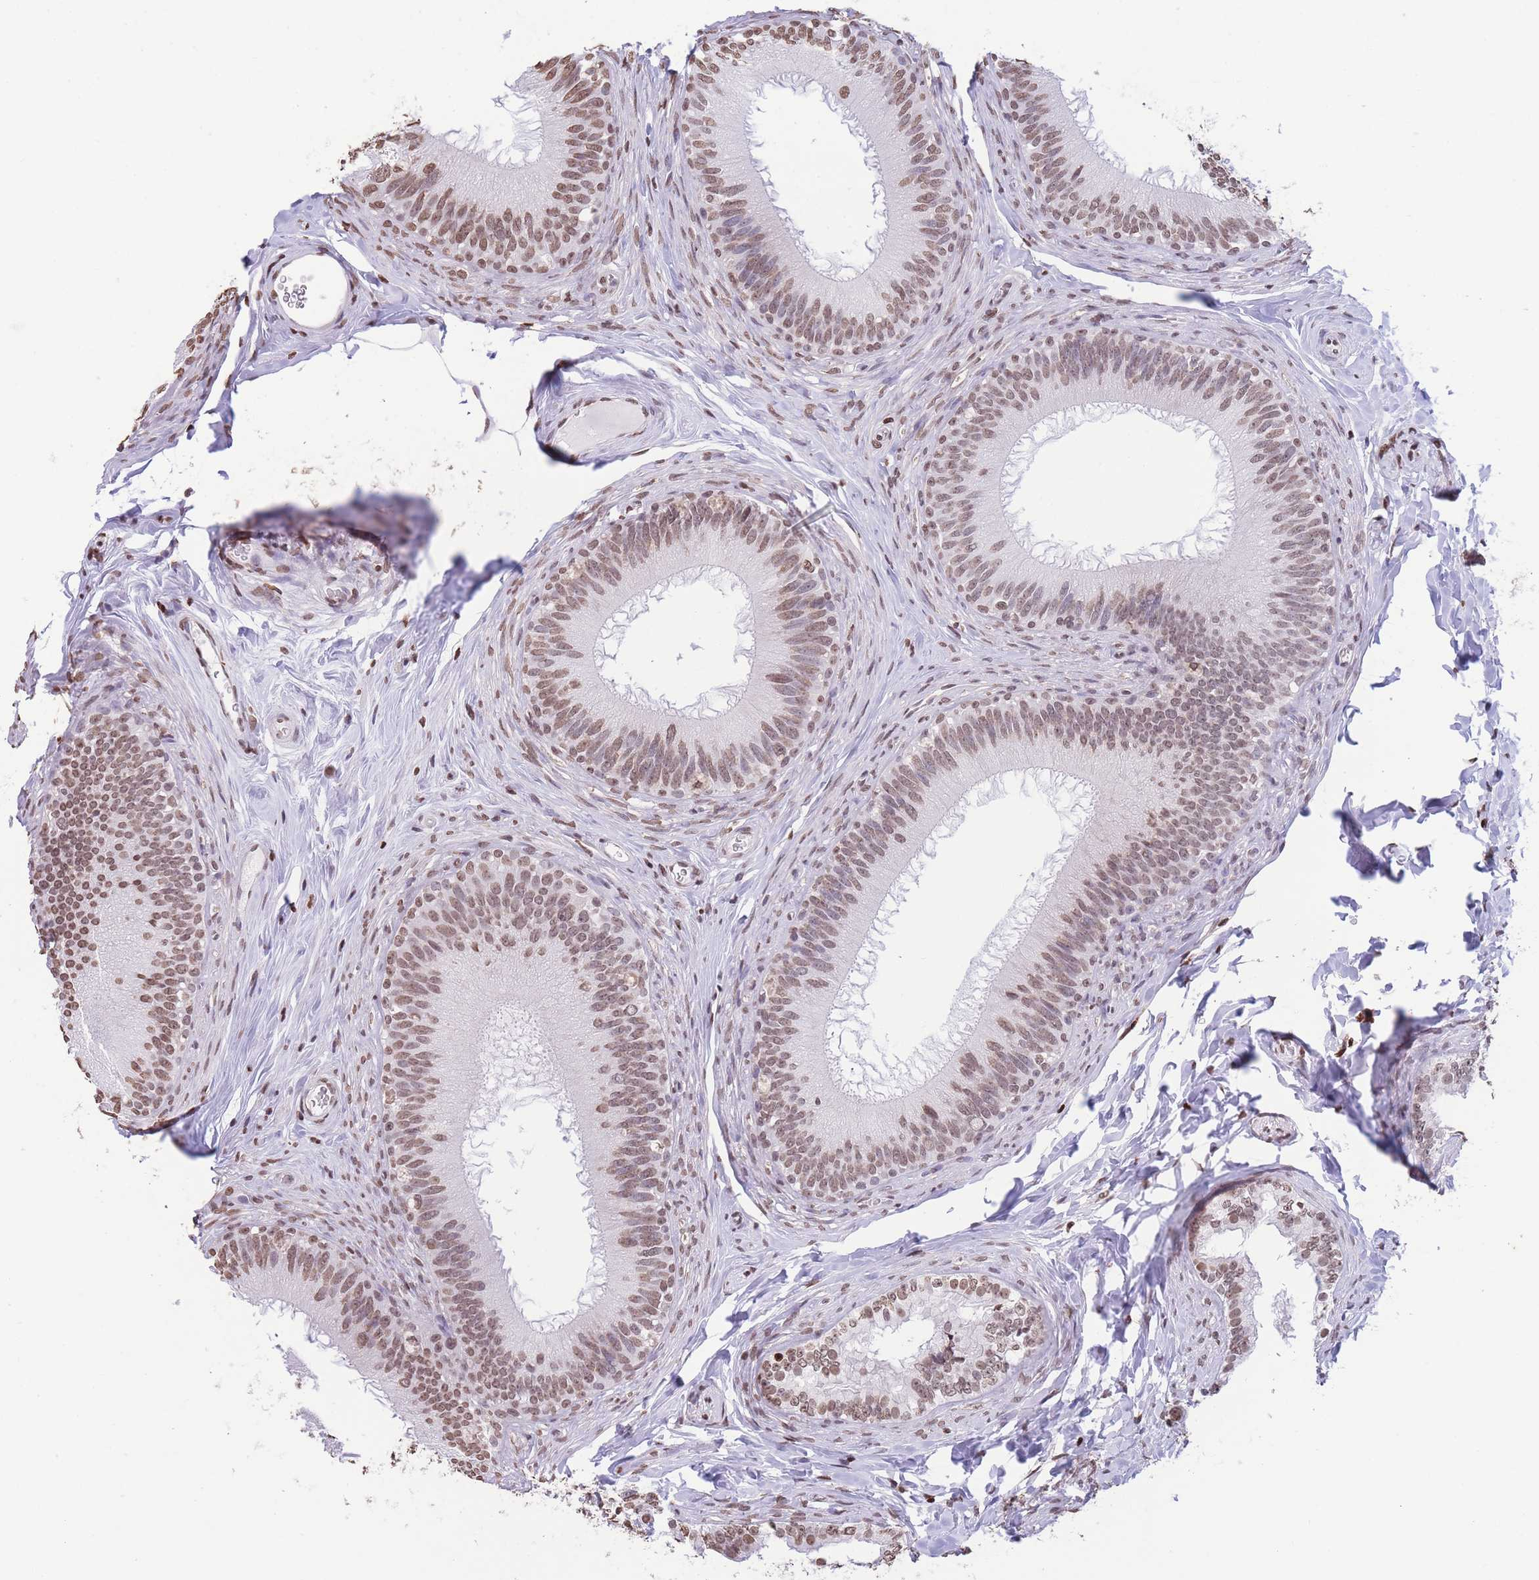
{"staining": {"intensity": "moderate", "quantity": ">75%", "location": "nuclear"}, "tissue": "epididymis", "cell_type": "Glandular cells", "image_type": "normal", "snomed": [{"axis": "morphology", "description": "Normal tissue, NOS"}, {"axis": "topography", "description": "Epididymis"}], "caption": "A medium amount of moderate nuclear positivity is identified in approximately >75% of glandular cells in benign epididymis.", "gene": "H2BC10", "patient": {"sex": "male", "age": 38}}